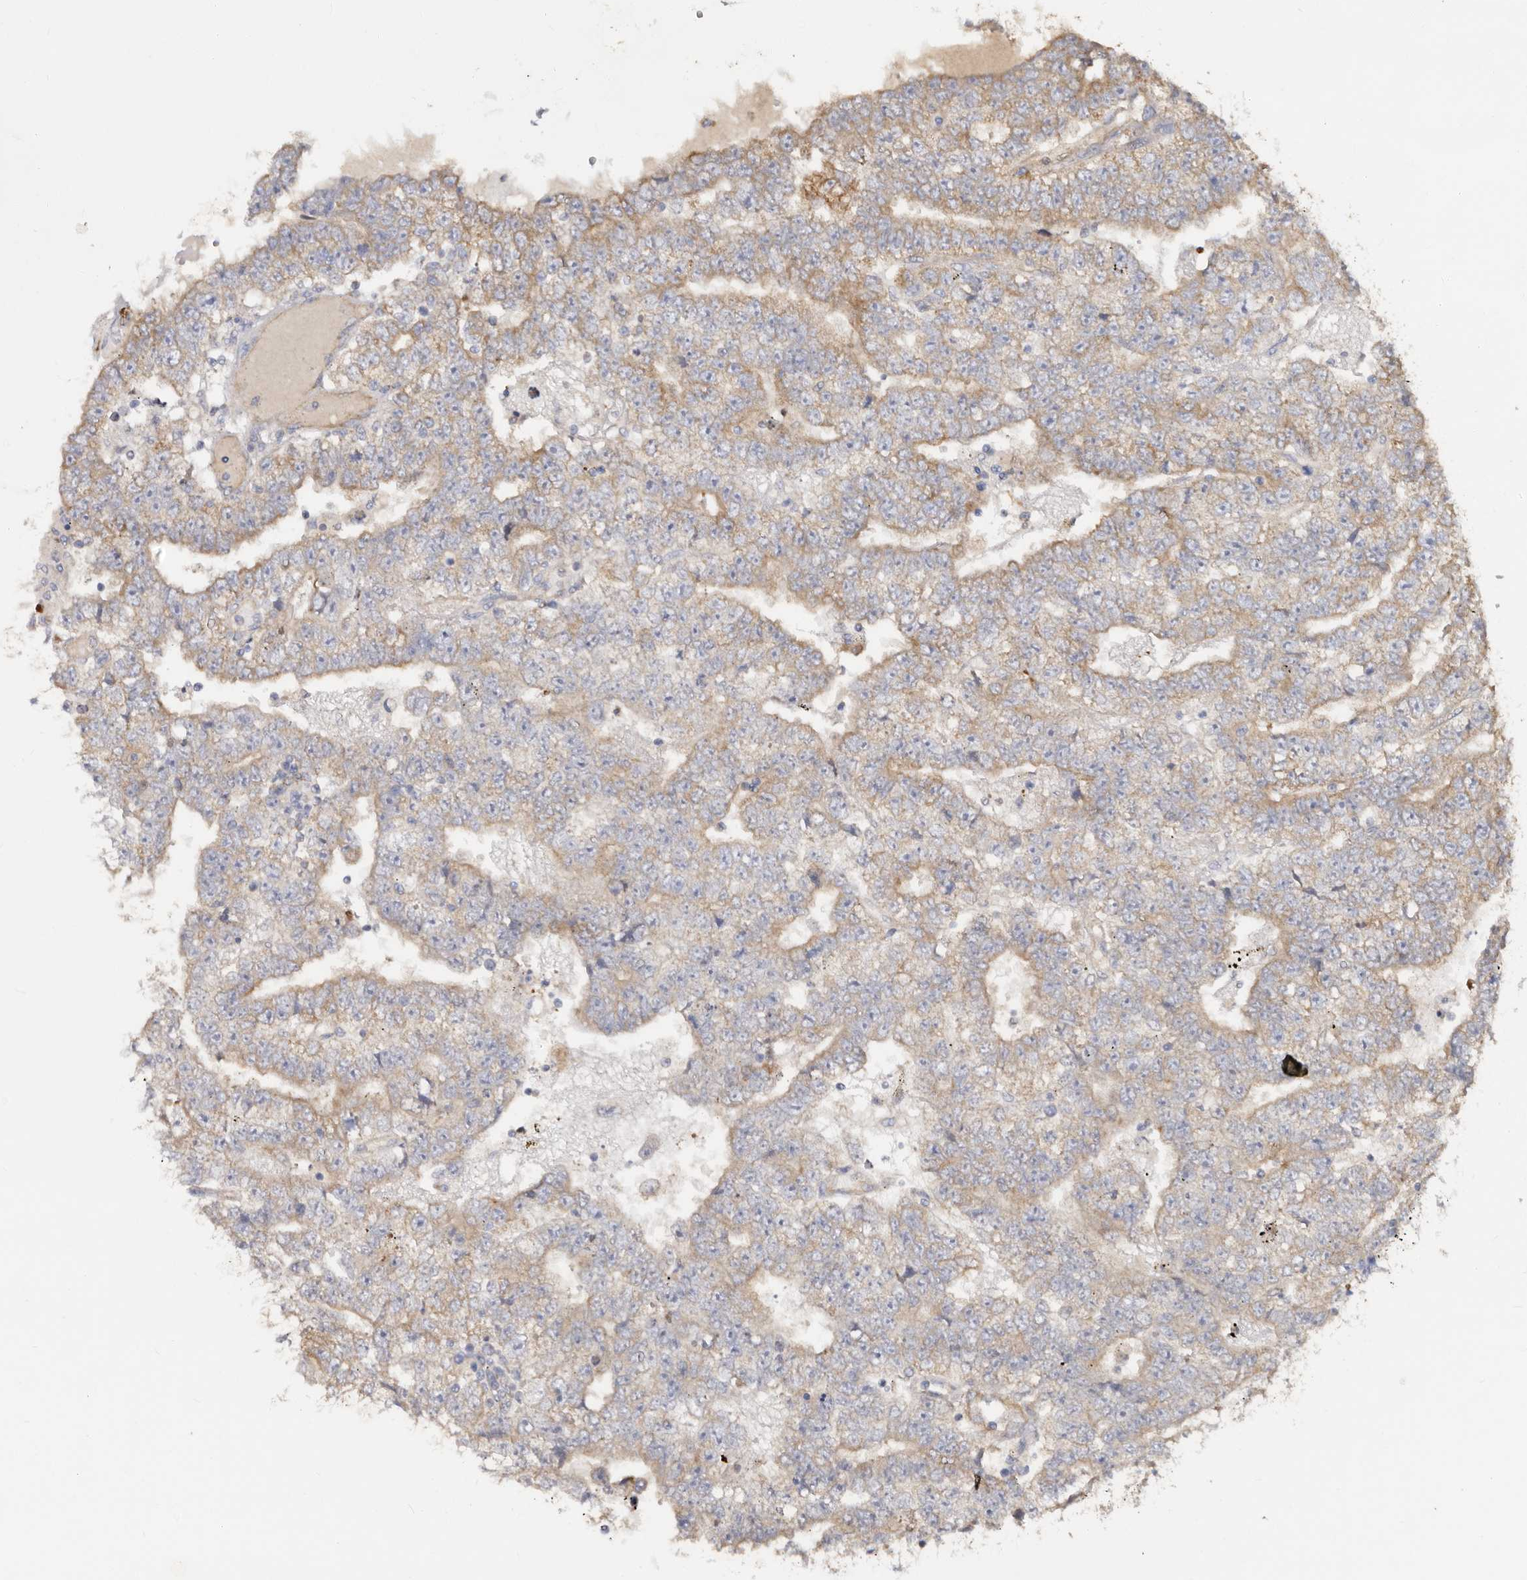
{"staining": {"intensity": "moderate", "quantity": ">75%", "location": "cytoplasmic/membranous"}, "tissue": "testis cancer", "cell_type": "Tumor cells", "image_type": "cancer", "snomed": [{"axis": "morphology", "description": "Carcinoma, Embryonal, NOS"}, {"axis": "topography", "description": "Testis"}], "caption": "Human embryonal carcinoma (testis) stained for a protein (brown) displays moderate cytoplasmic/membranous positive positivity in about >75% of tumor cells.", "gene": "BAIAP2L1", "patient": {"sex": "male", "age": 25}}